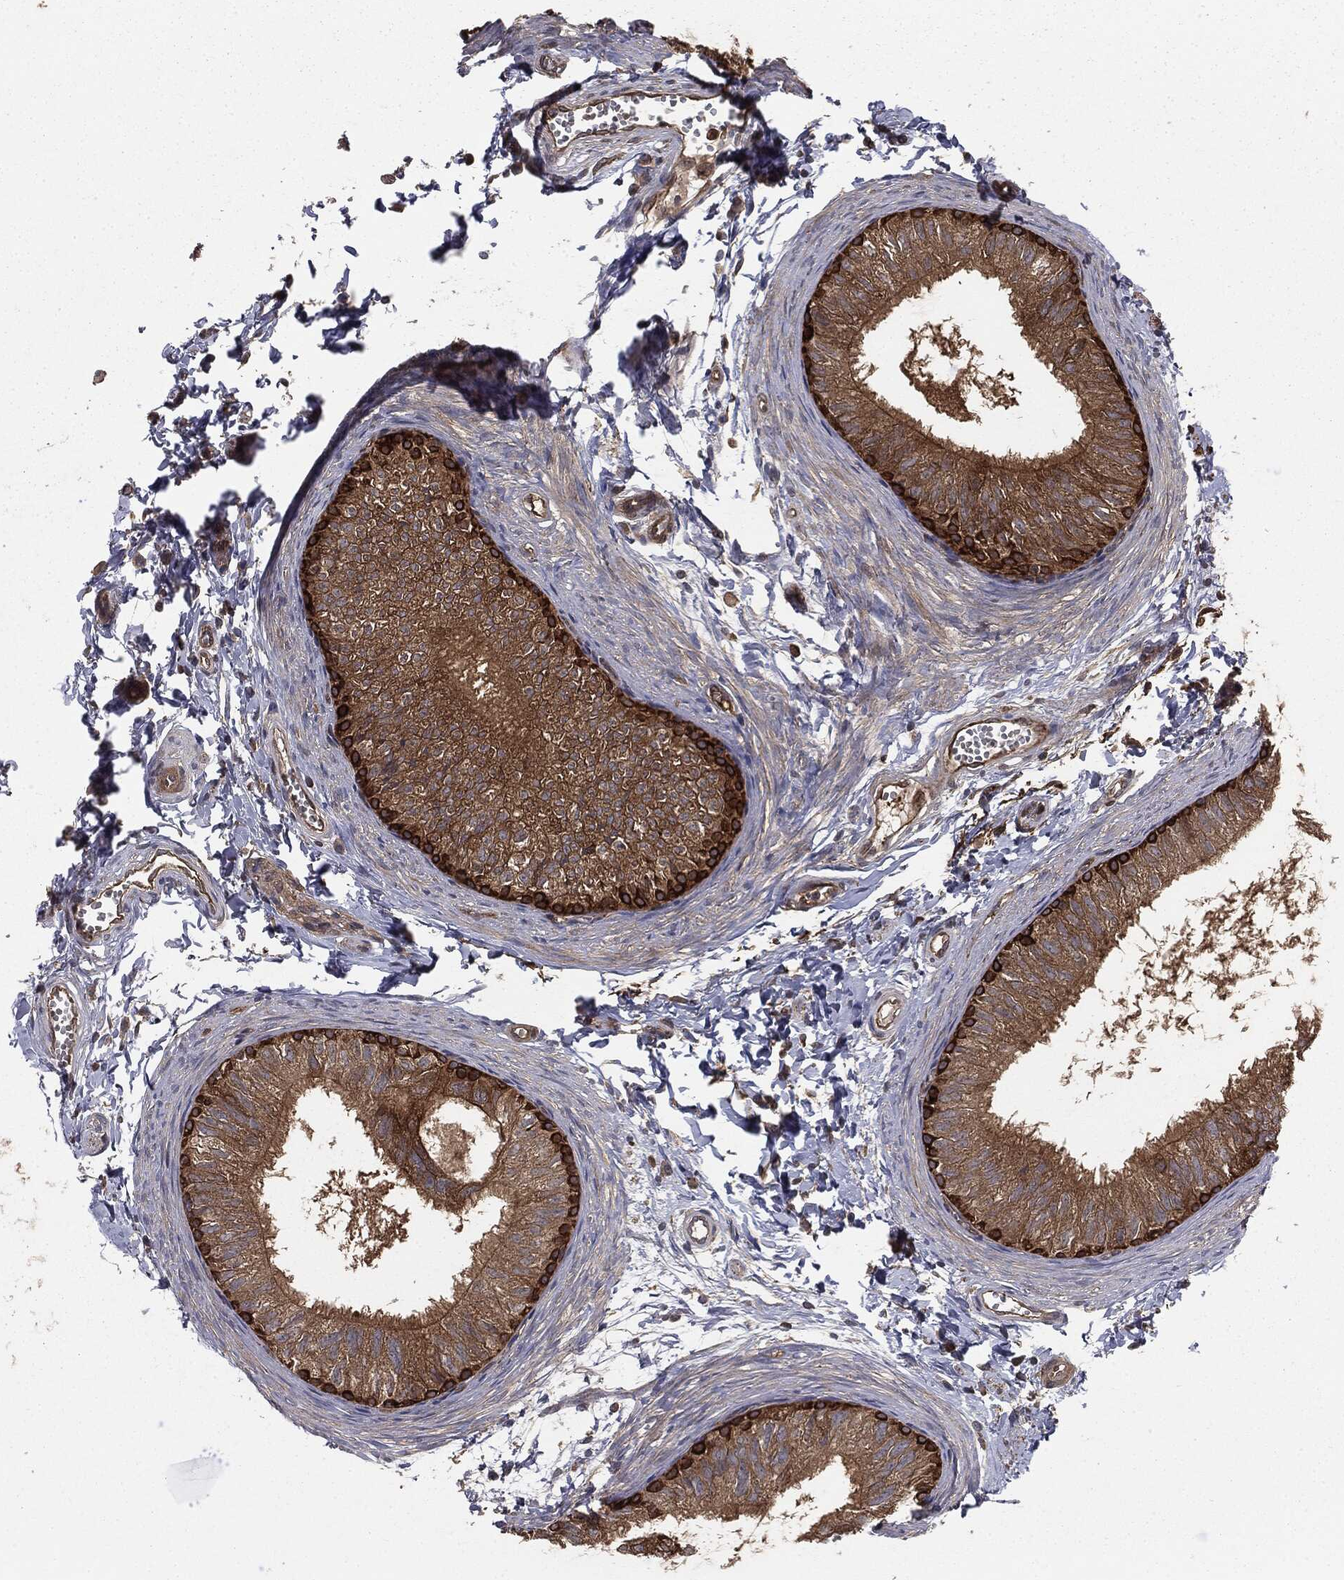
{"staining": {"intensity": "strong", "quantity": "<25%", "location": "cytoplasmic/membranous"}, "tissue": "epididymis", "cell_type": "Glandular cells", "image_type": "normal", "snomed": [{"axis": "morphology", "description": "Normal tissue, NOS"}, {"axis": "topography", "description": "Epididymis"}], "caption": "A high-resolution histopathology image shows IHC staining of normal epididymis, which shows strong cytoplasmic/membranous expression in approximately <25% of glandular cells.", "gene": "GNB5", "patient": {"sex": "male", "age": 22}}